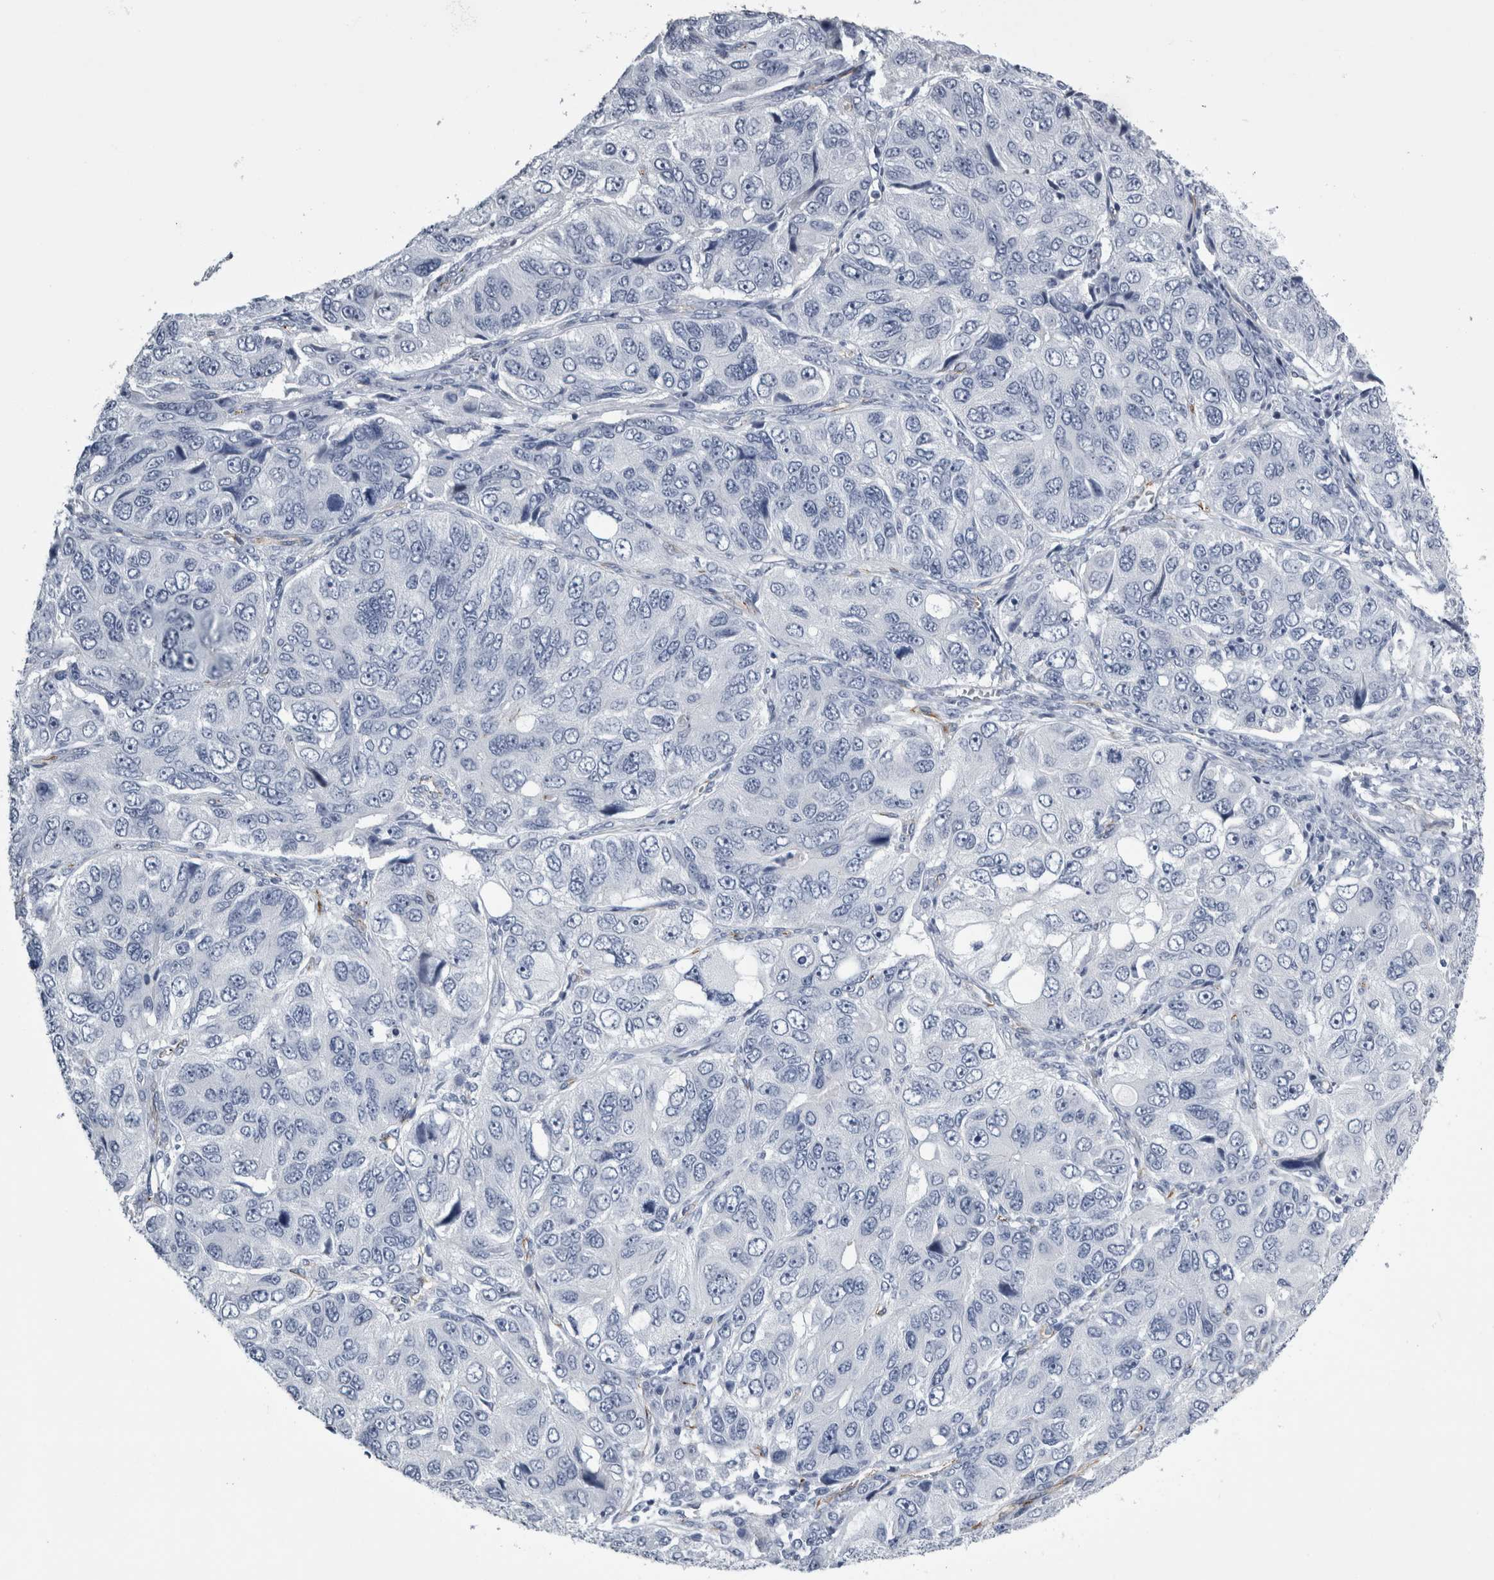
{"staining": {"intensity": "negative", "quantity": "none", "location": "none"}, "tissue": "ovarian cancer", "cell_type": "Tumor cells", "image_type": "cancer", "snomed": [{"axis": "morphology", "description": "Carcinoma, endometroid"}, {"axis": "topography", "description": "Ovary"}], "caption": "Immunohistochemistry micrograph of neoplastic tissue: ovarian cancer (endometroid carcinoma) stained with DAB (3,3'-diaminobenzidine) demonstrates no significant protein expression in tumor cells.", "gene": "VWDE", "patient": {"sex": "female", "age": 51}}